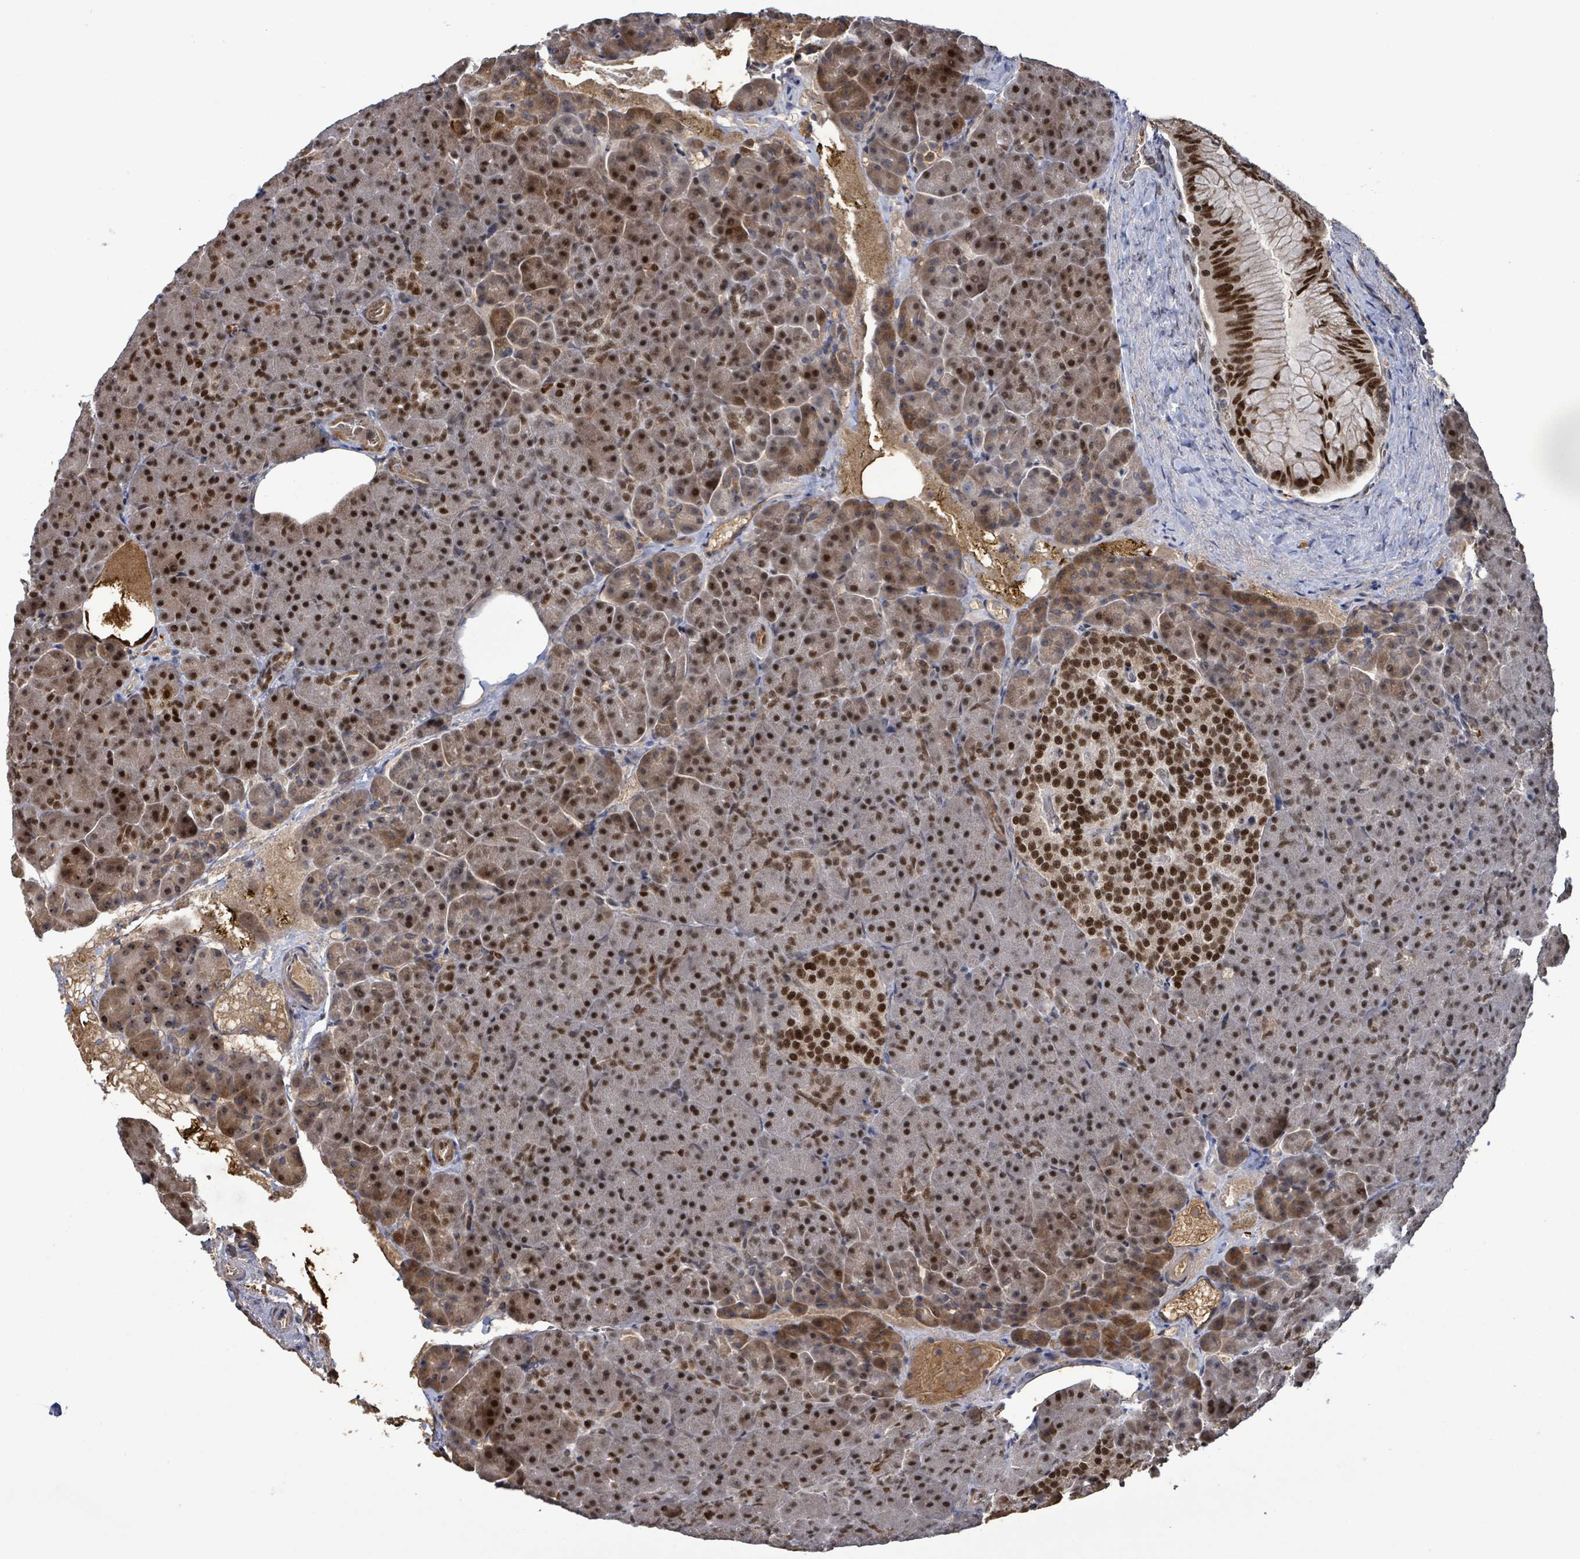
{"staining": {"intensity": "moderate", "quantity": ">75%", "location": "cytoplasmic/membranous,nuclear"}, "tissue": "pancreas", "cell_type": "Exocrine glandular cells", "image_type": "normal", "snomed": [{"axis": "morphology", "description": "Normal tissue, NOS"}, {"axis": "topography", "description": "Pancreas"}], "caption": "Normal pancreas displays moderate cytoplasmic/membranous,nuclear expression in about >75% of exocrine glandular cells, visualized by immunohistochemistry.", "gene": "PATZ1", "patient": {"sex": "female", "age": 74}}